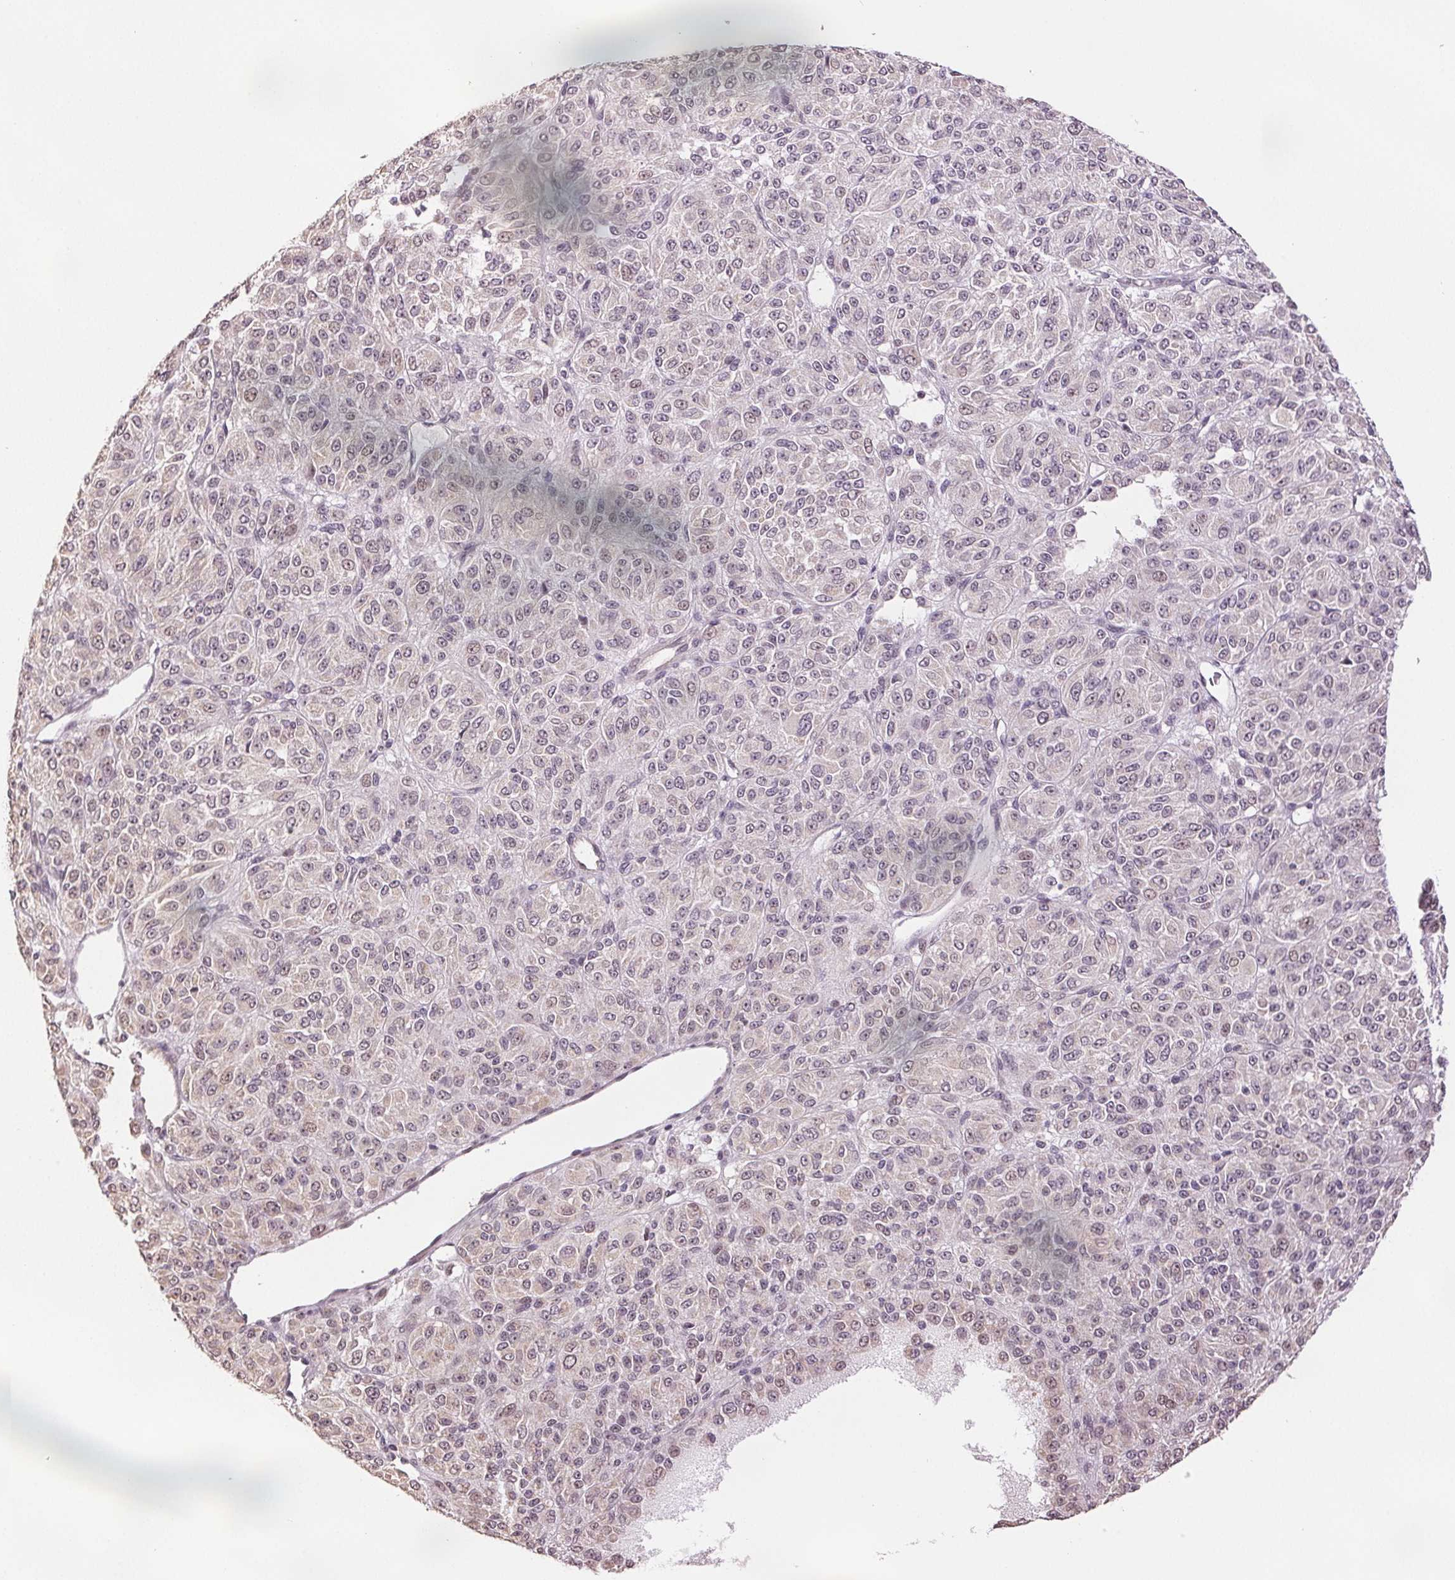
{"staining": {"intensity": "weak", "quantity": "<25%", "location": "nuclear"}, "tissue": "melanoma", "cell_type": "Tumor cells", "image_type": "cancer", "snomed": [{"axis": "morphology", "description": "Malignant melanoma, Metastatic site"}, {"axis": "topography", "description": "Brain"}], "caption": "Immunohistochemistry (IHC) of human melanoma displays no positivity in tumor cells.", "gene": "PLCB1", "patient": {"sex": "female", "age": 56}}